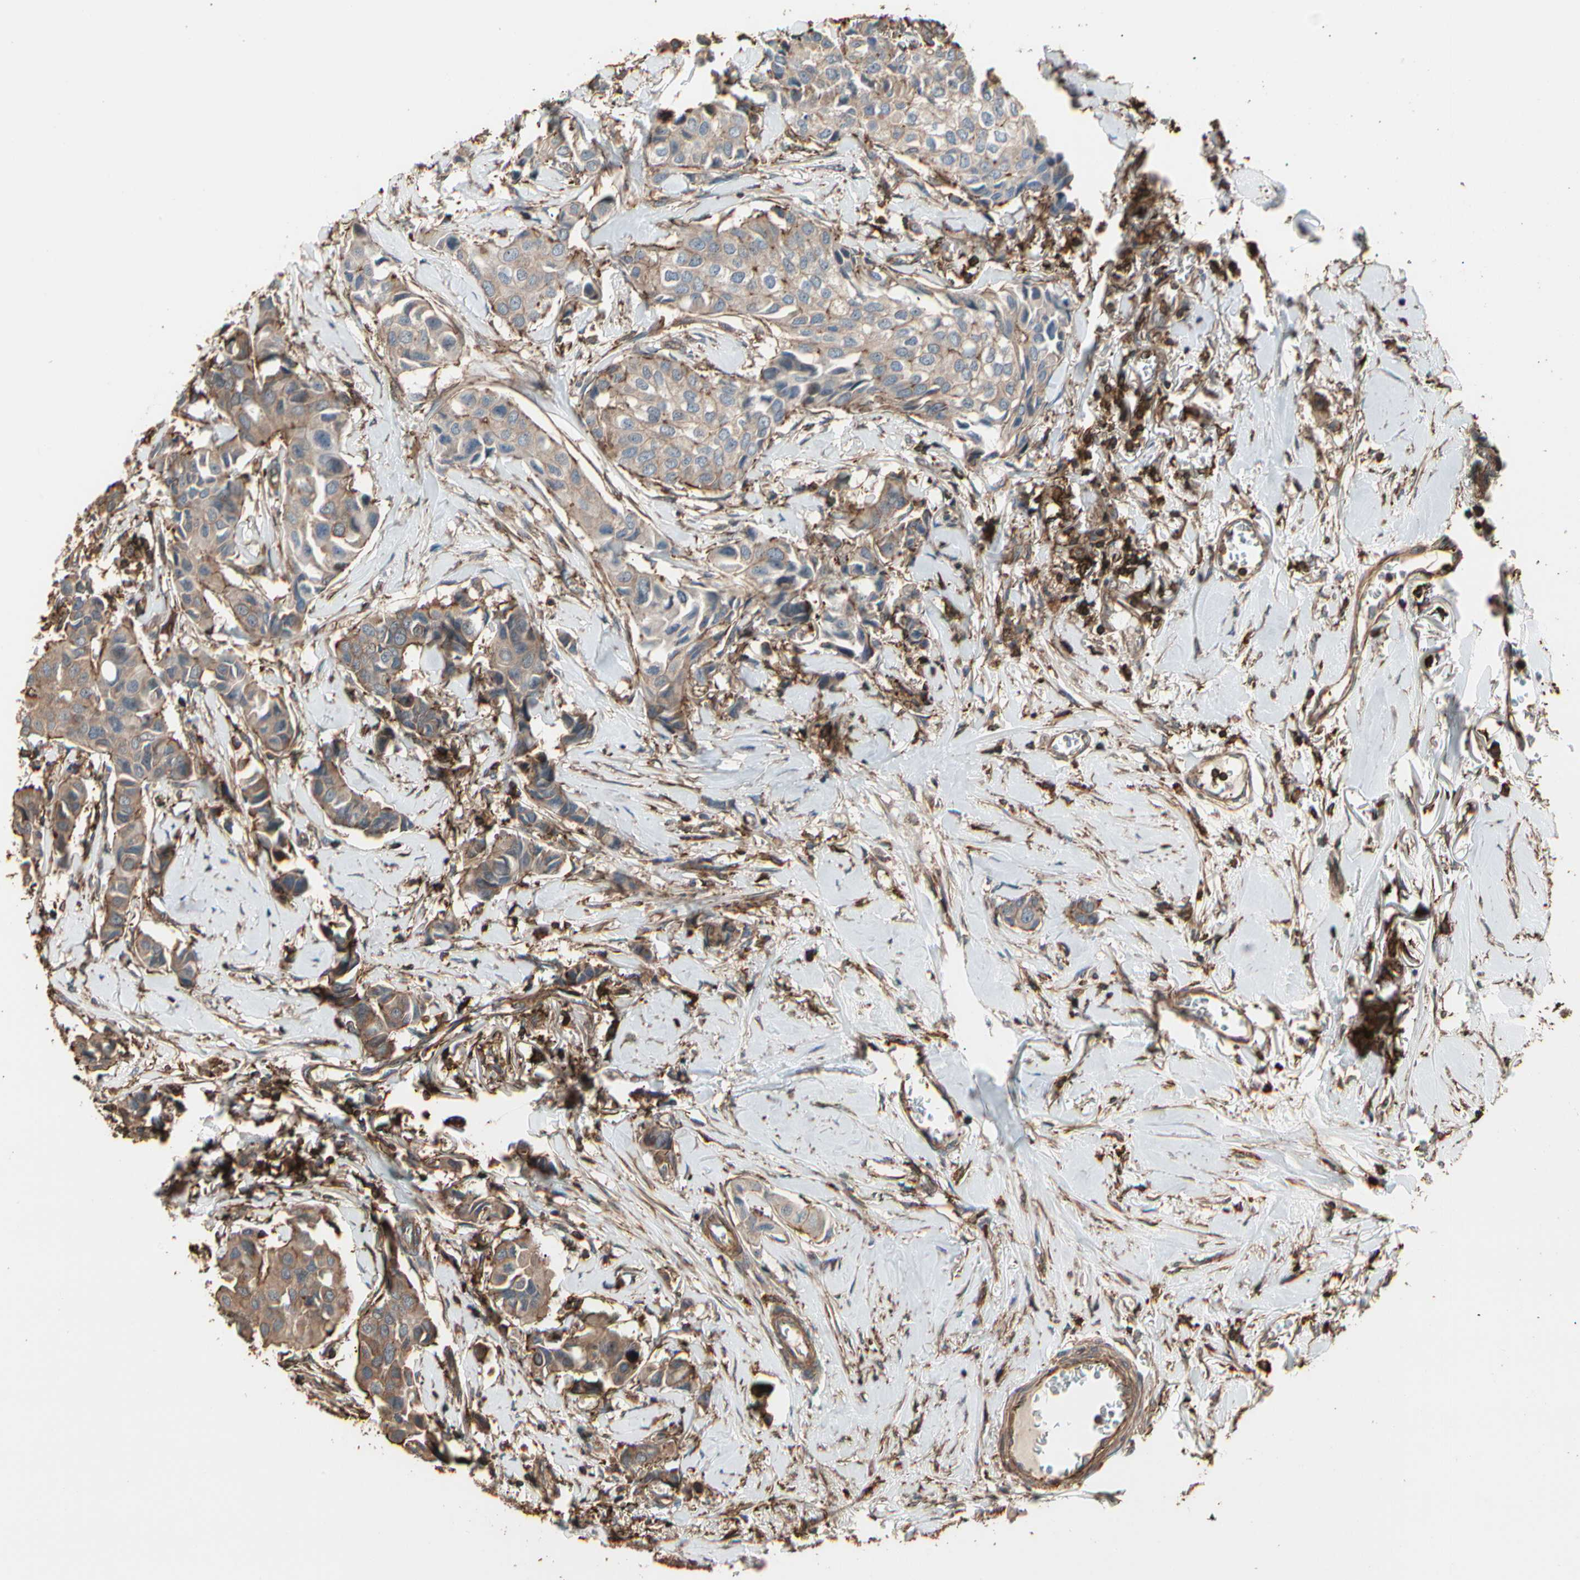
{"staining": {"intensity": "weak", "quantity": ">75%", "location": "cytoplasmic/membranous"}, "tissue": "breast cancer", "cell_type": "Tumor cells", "image_type": "cancer", "snomed": [{"axis": "morphology", "description": "Duct carcinoma"}, {"axis": "topography", "description": "Breast"}], "caption": "Immunohistochemistry (IHC) micrograph of breast cancer (invasive ductal carcinoma) stained for a protein (brown), which demonstrates low levels of weak cytoplasmic/membranous positivity in approximately >75% of tumor cells.", "gene": "MAPK13", "patient": {"sex": "female", "age": 80}}